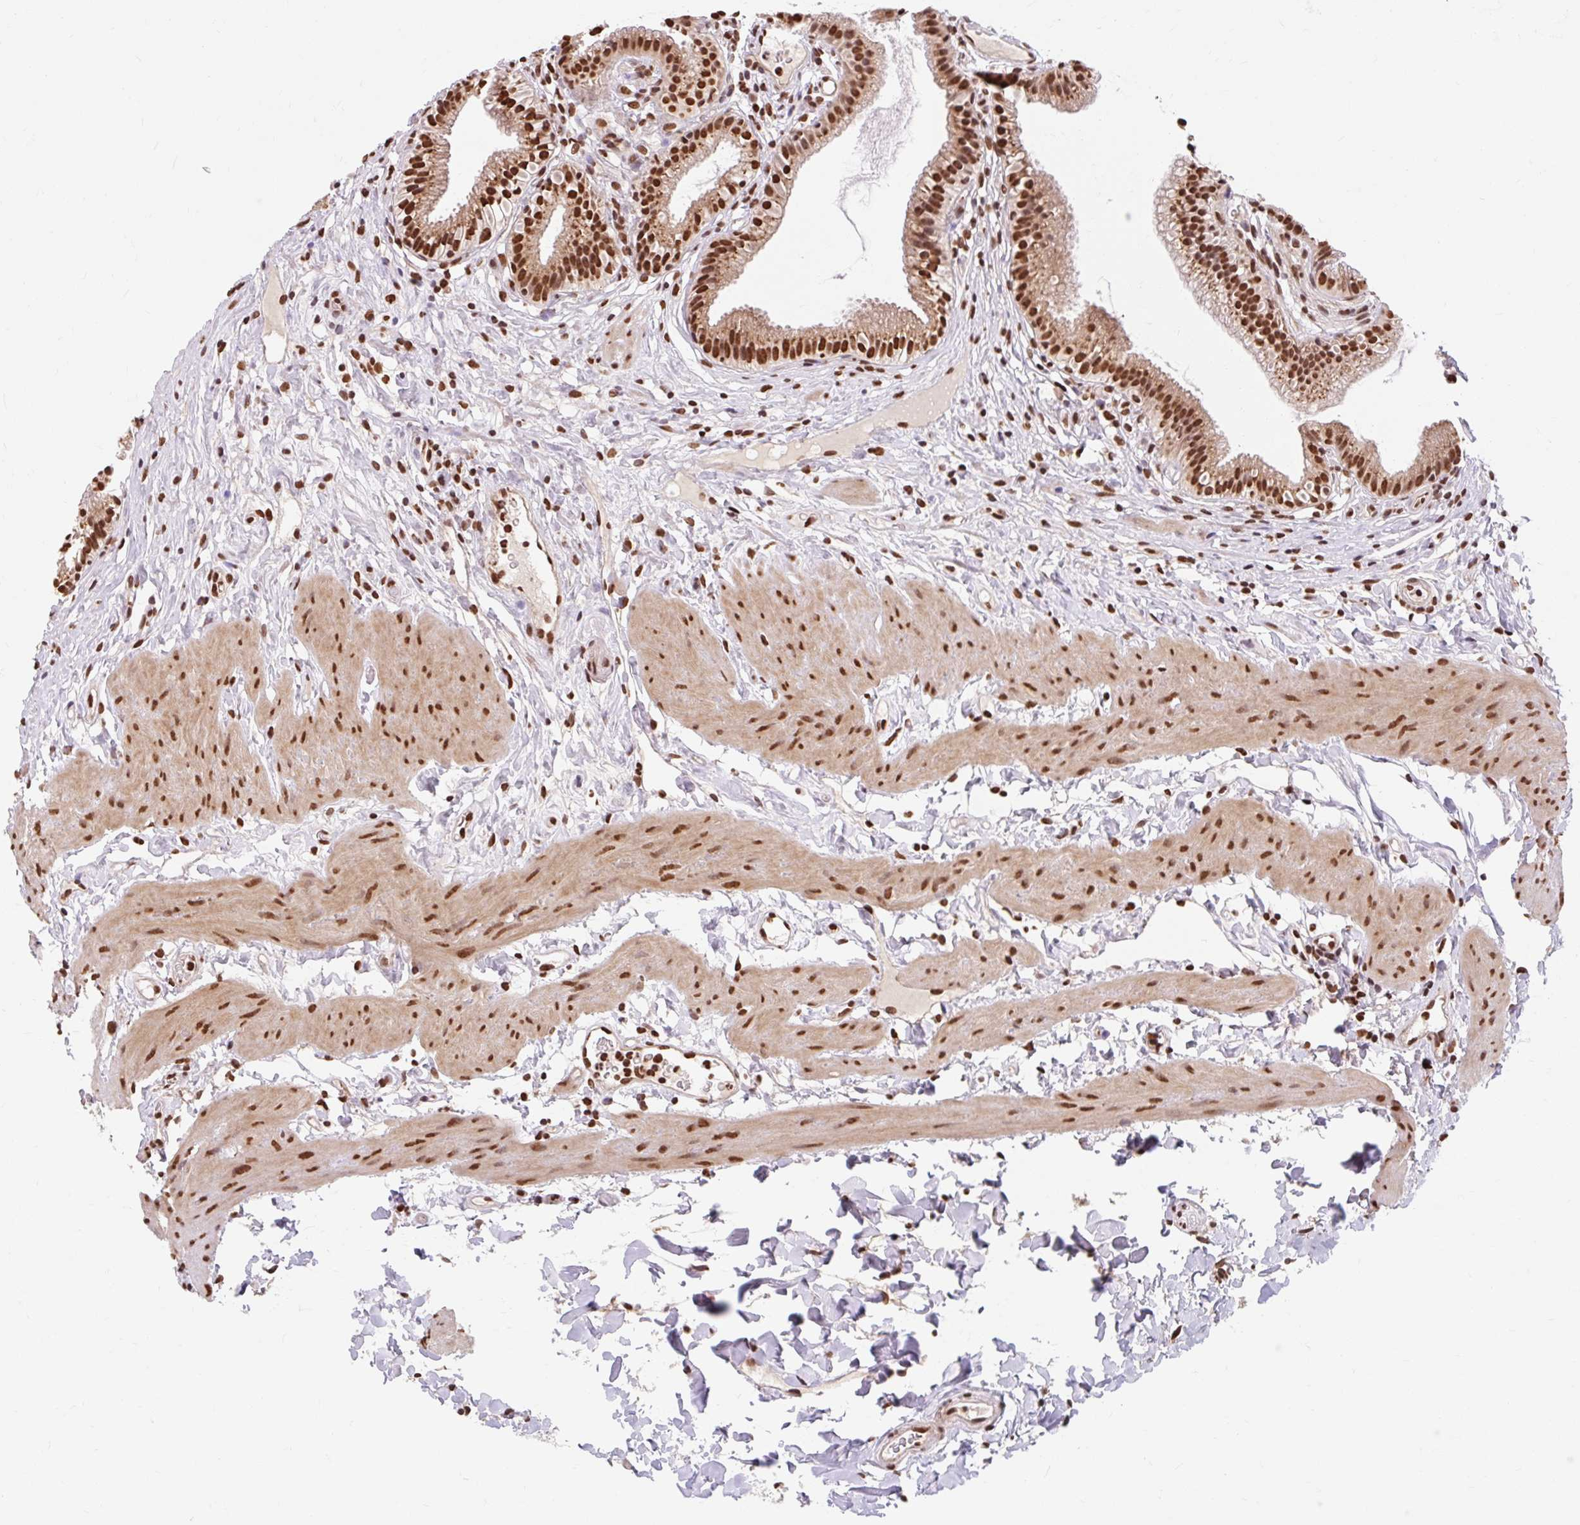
{"staining": {"intensity": "strong", "quantity": ">75%", "location": "nuclear"}, "tissue": "gallbladder", "cell_type": "Glandular cells", "image_type": "normal", "snomed": [{"axis": "morphology", "description": "Normal tissue, NOS"}, {"axis": "topography", "description": "Gallbladder"}], "caption": "Immunohistochemistry of benign human gallbladder shows high levels of strong nuclear positivity in approximately >75% of glandular cells.", "gene": "BICRA", "patient": {"sex": "female", "age": 46}}